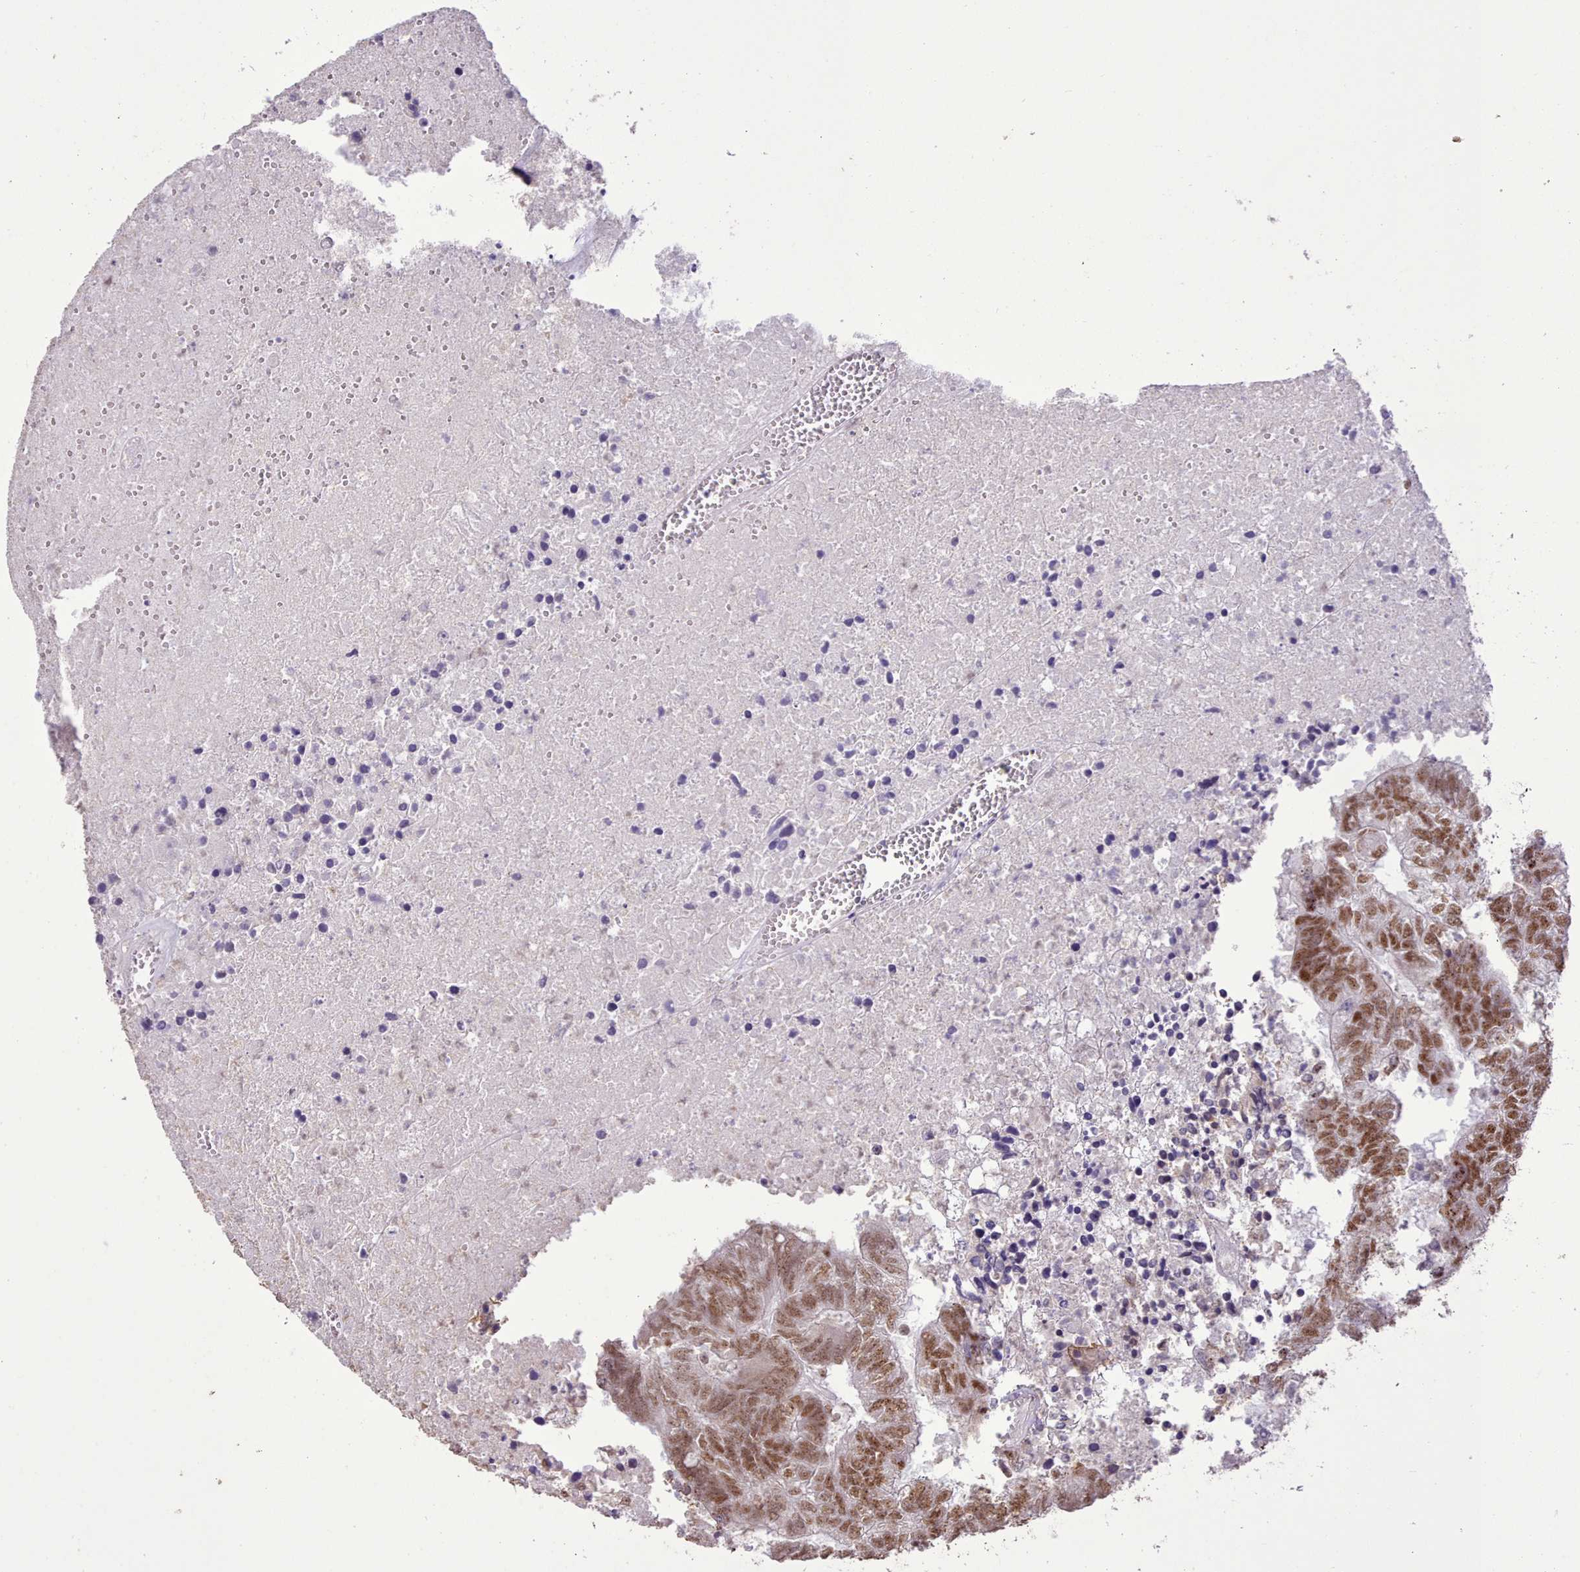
{"staining": {"intensity": "moderate", "quantity": ">75%", "location": "nuclear"}, "tissue": "colorectal cancer", "cell_type": "Tumor cells", "image_type": "cancer", "snomed": [{"axis": "morphology", "description": "Adenocarcinoma, NOS"}, {"axis": "topography", "description": "Colon"}], "caption": "Tumor cells show moderate nuclear expression in about >75% of cells in colorectal cancer.", "gene": "TAF15", "patient": {"sex": "female", "age": 48}}